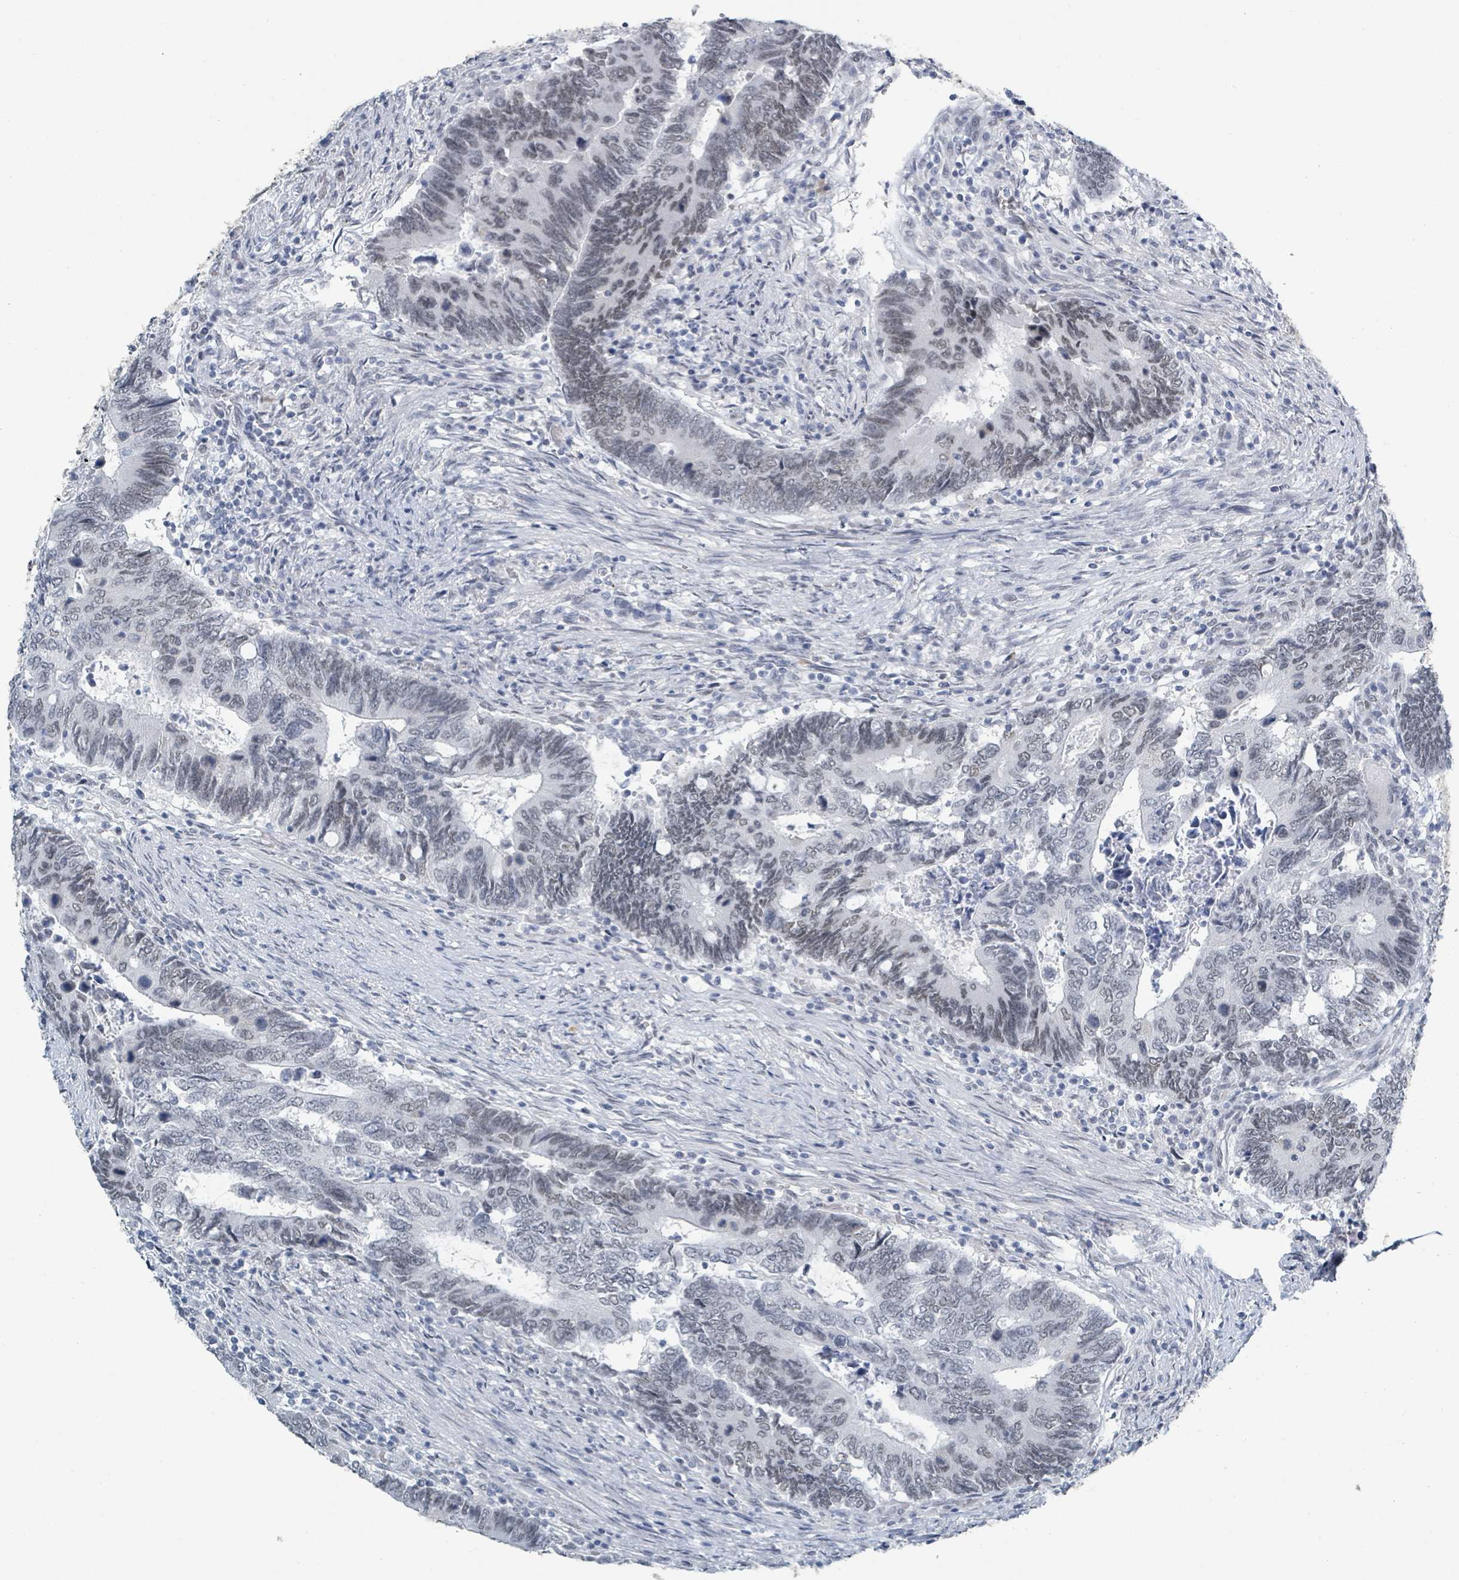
{"staining": {"intensity": "weak", "quantity": "25%-75%", "location": "nuclear"}, "tissue": "colorectal cancer", "cell_type": "Tumor cells", "image_type": "cancer", "snomed": [{"axis": "morphology", "description": "Adenocarcinoma, NOS"}, {"axis": "topography", "description": "Colon"}], "caption": "An image of colorectal adenocarcinoma stained for a protein demonstrates weak nuclear brown staining in tumor cells. Nuclei are stained in blue.", "gene": "EHMT2", "patient": {"sex": "male", "age": 87}}